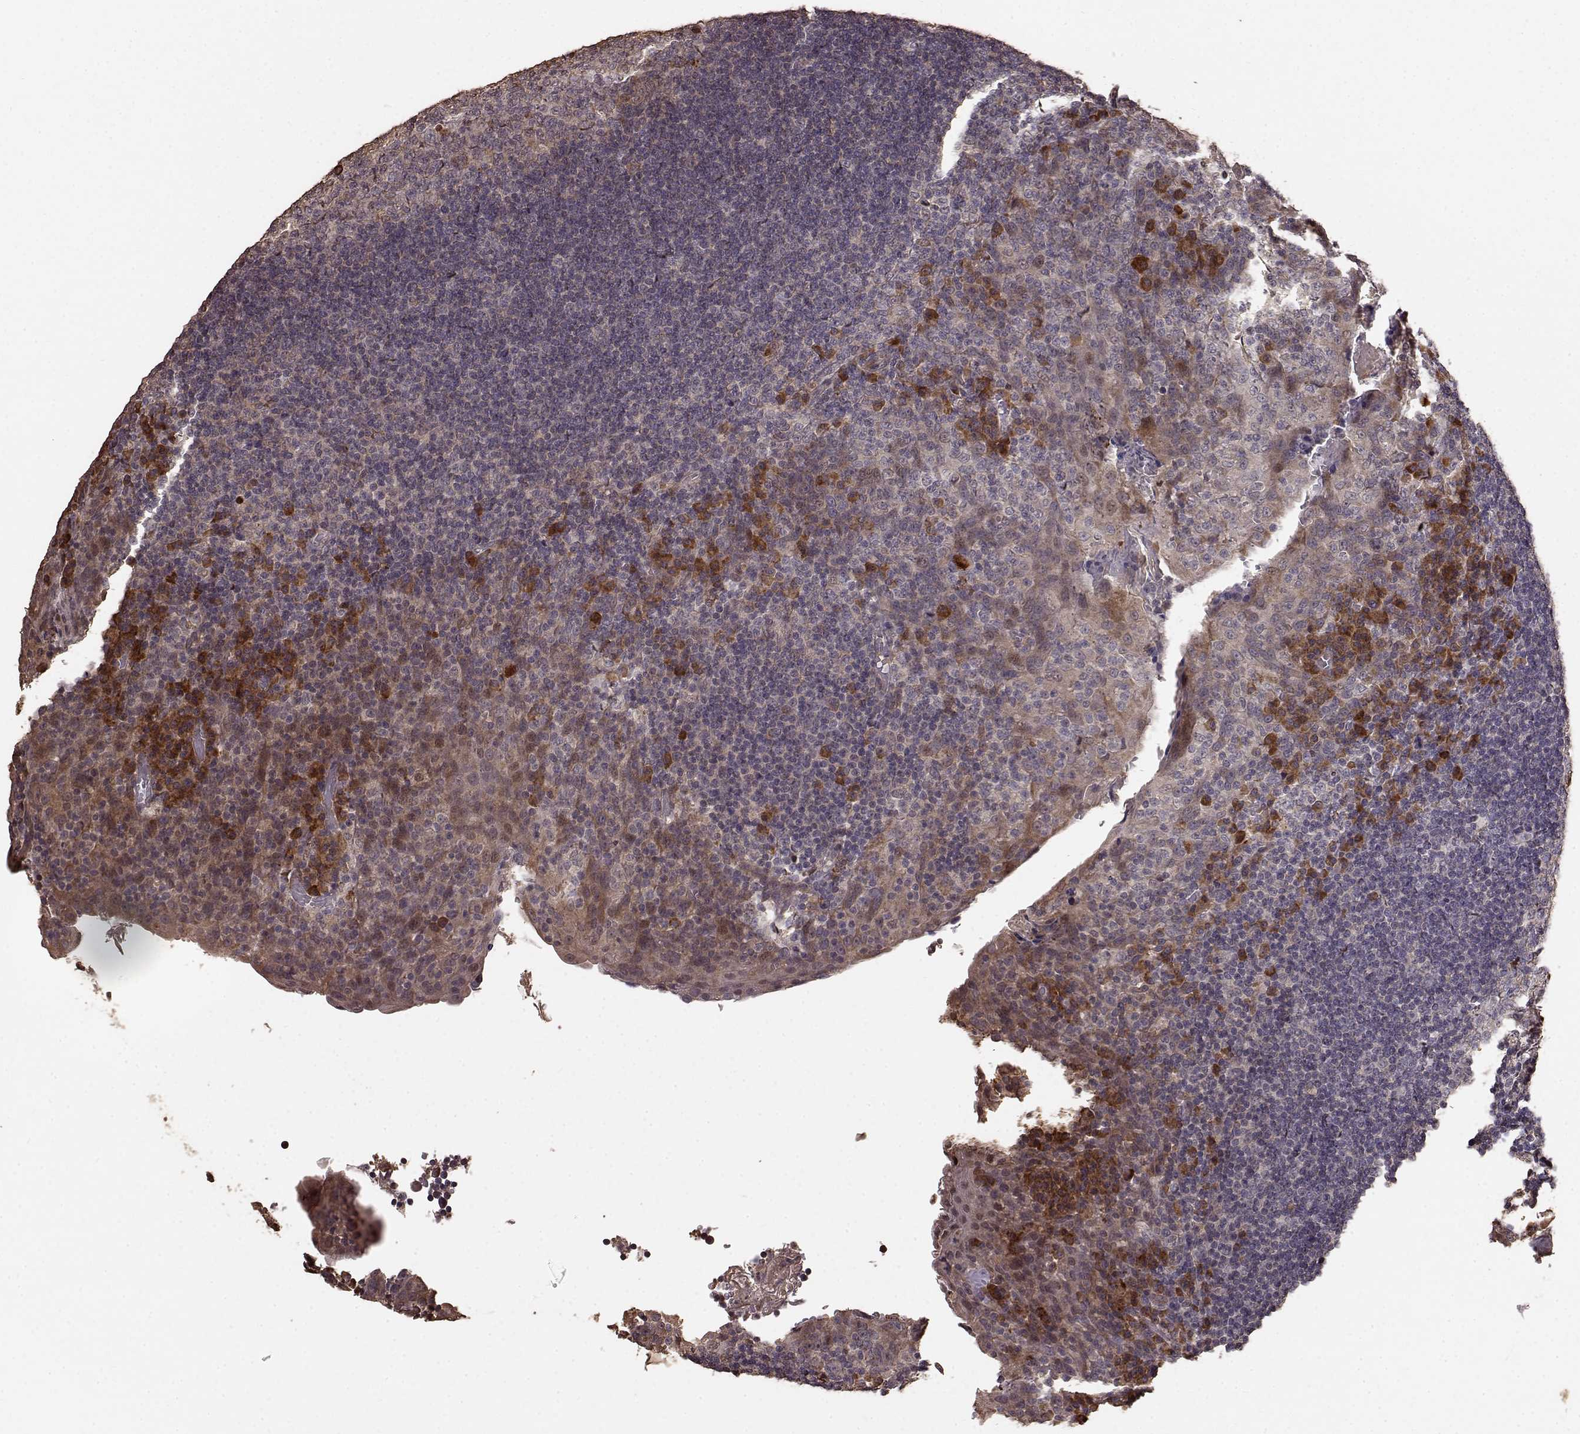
{"staining": {"intensity": "strong", "quantity": "<25%", "location": "cytoplasmic/membranous"}, "tissue": "tonsil", "cell_type": "Germinal center cells", "image_type": "normal", "snomed": [{"axis": "morphology", "description": "Normal tissue, NOS"}, {"axis": "topography", "description": "Tonsil"}], "caption": "Tonsil stained with DAB (3,3'-diaminobenzidine) immunohistochemistry (IHC) displays medium levels of strong cytoplasmic/membranous staining in about <25% of germinal center cells. (DAB = brown stain, brightfield microscopy at high magnification).", "gene": "USP15", "patient": {"sex": "male", "age": 17}}